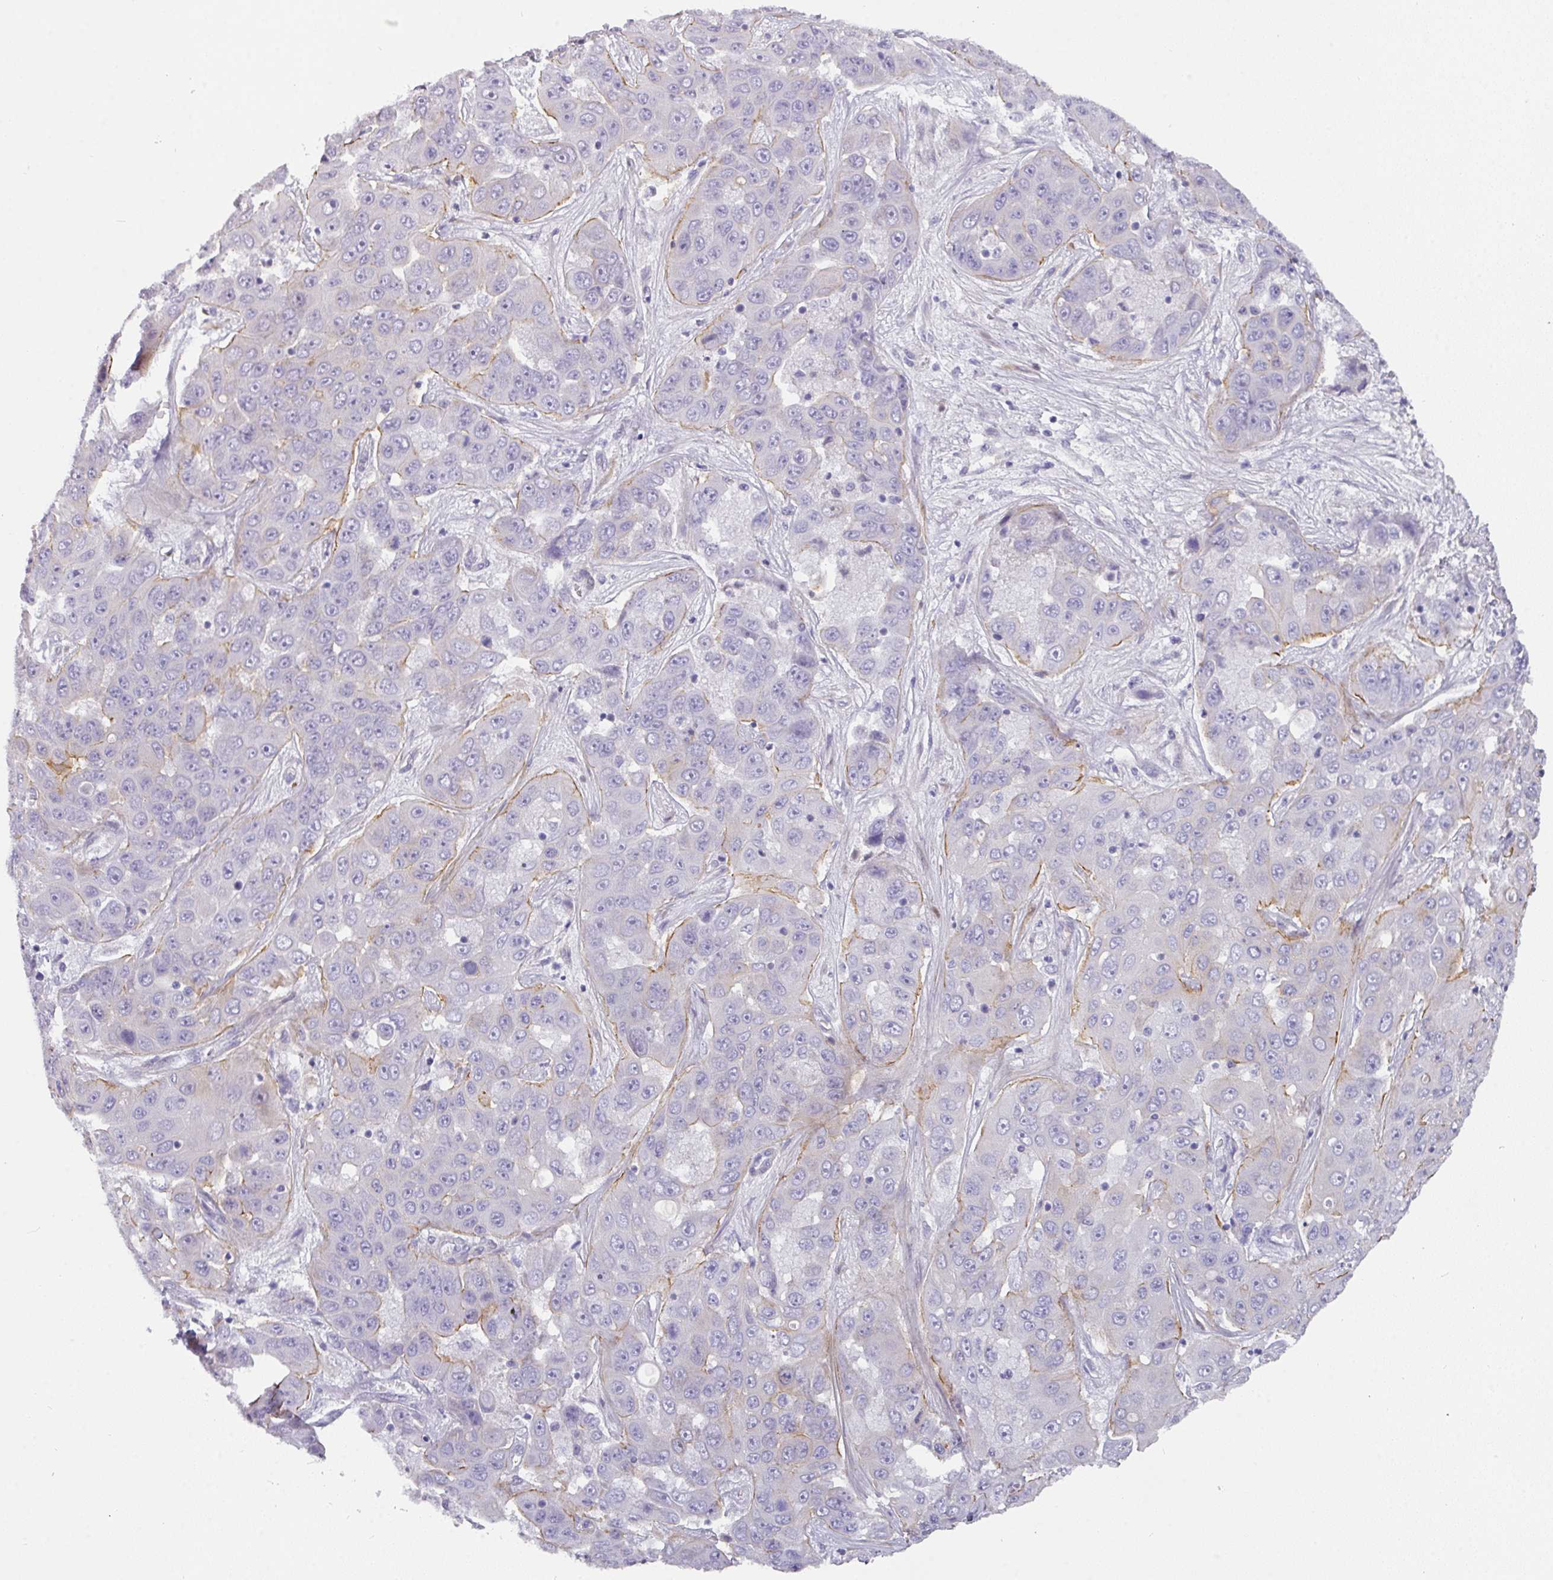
{"staining": {"intensity": "moderate", "quantity": "<25%", "location": "cytoplasmic/membranous"}, "tissue": "liver cancer", "cell_type": "Tumor cells", "image_type": "cancer", "snomed": [{"axis": "morphology", "description": "Cholangiocarcinoma"}, {"axis": "topography", "description": "Liver"}], "caption": "Immunohistochemical staining of liver cancer (cholangiocarcinoma) displays low levels of moderate cytoplasmic/membranous expression in about <25% of tumor cells.", "gene": "ANKRD29", "patient": {"sex": "female", "age": 52}}